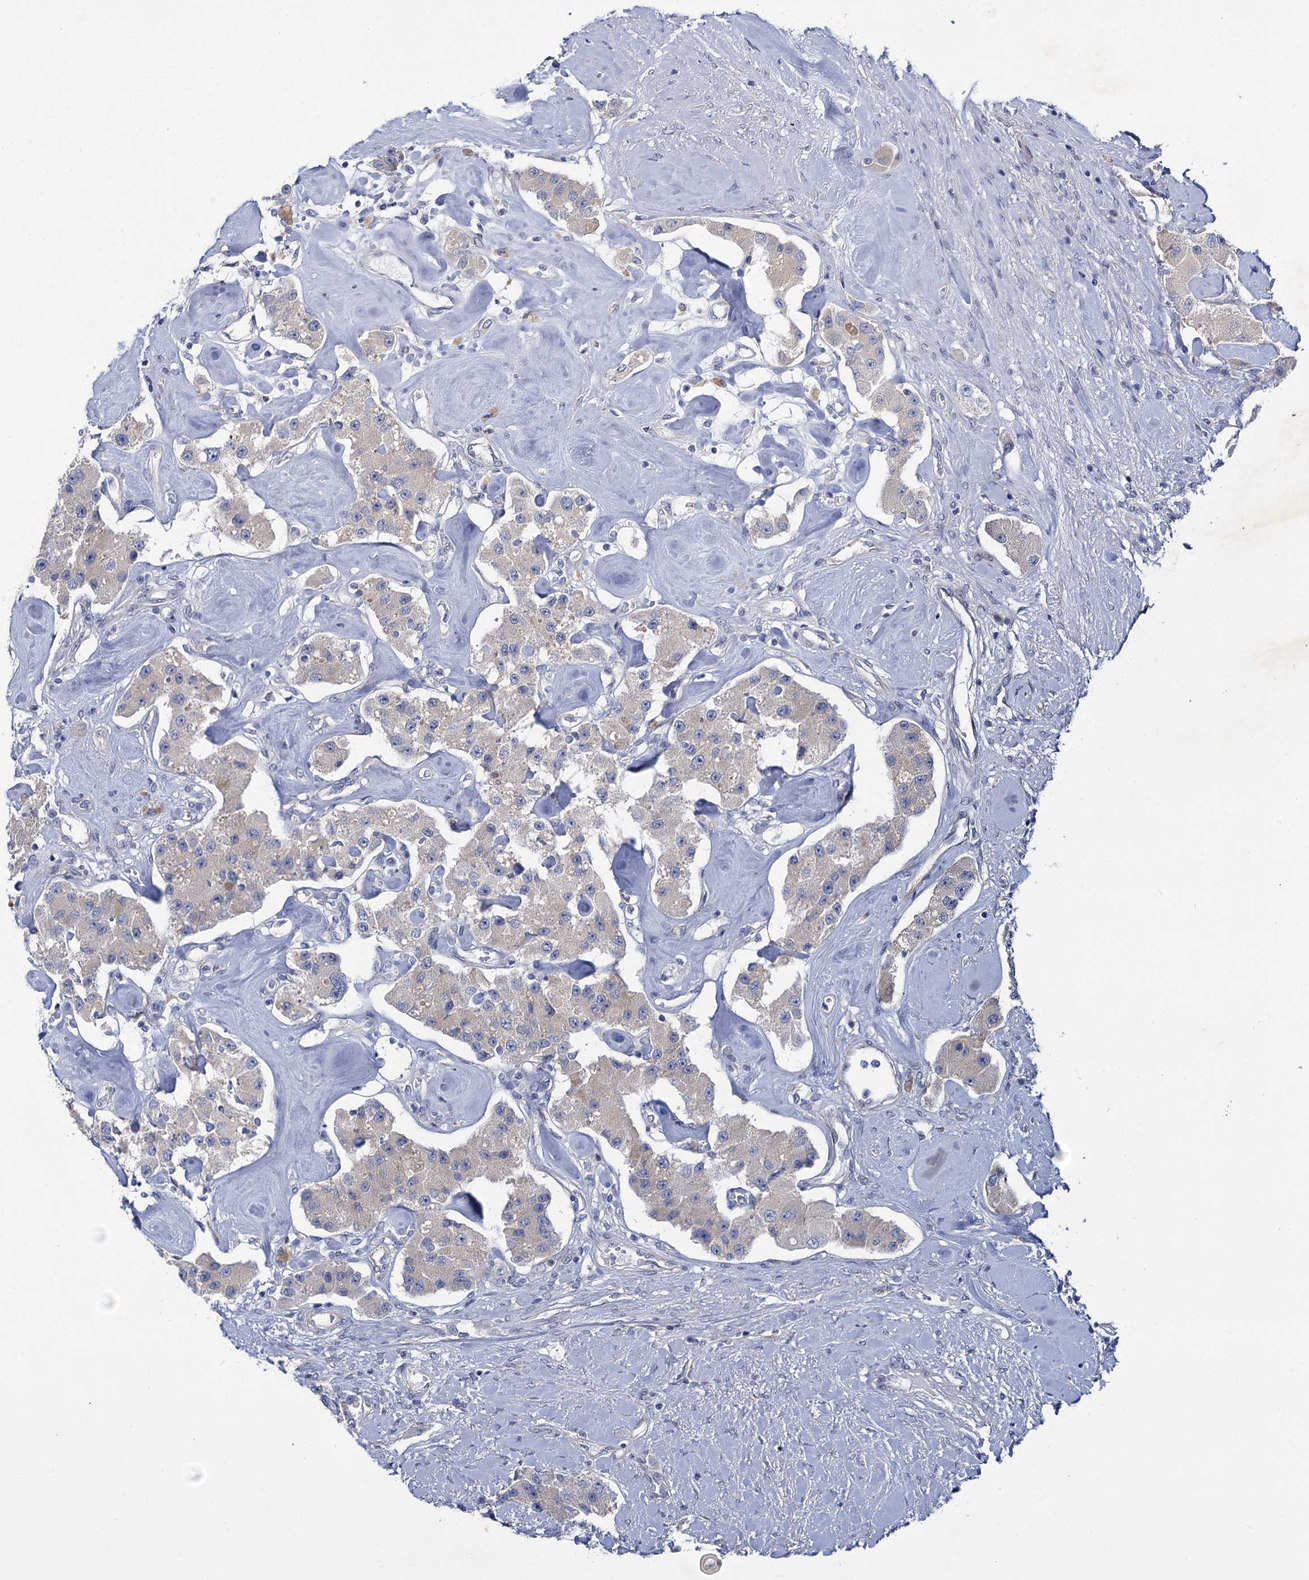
{"staining": {"intensity": "negative", "quantity": "none", "location": "none"}, "tissue": "carcinoid", "cell_type": "Tumor cells", "image_type": "cancer", "snomed": [{"axis": "morphology", "description": "Carcinoid, malignant, NOS"}, {"axis": "topography", "description": "Pancreas"}], "caption": "An IHC histopathology image of carcinoid is shown. There is no staining in tumor cells of carcinoid. (Stains: DAB IHC with hematoxylin counter stain, Microscopy: brightfield microscopy at high magnification).", "gene": "MBLAC2", "patient": {"sex": "male", "age": 41}}